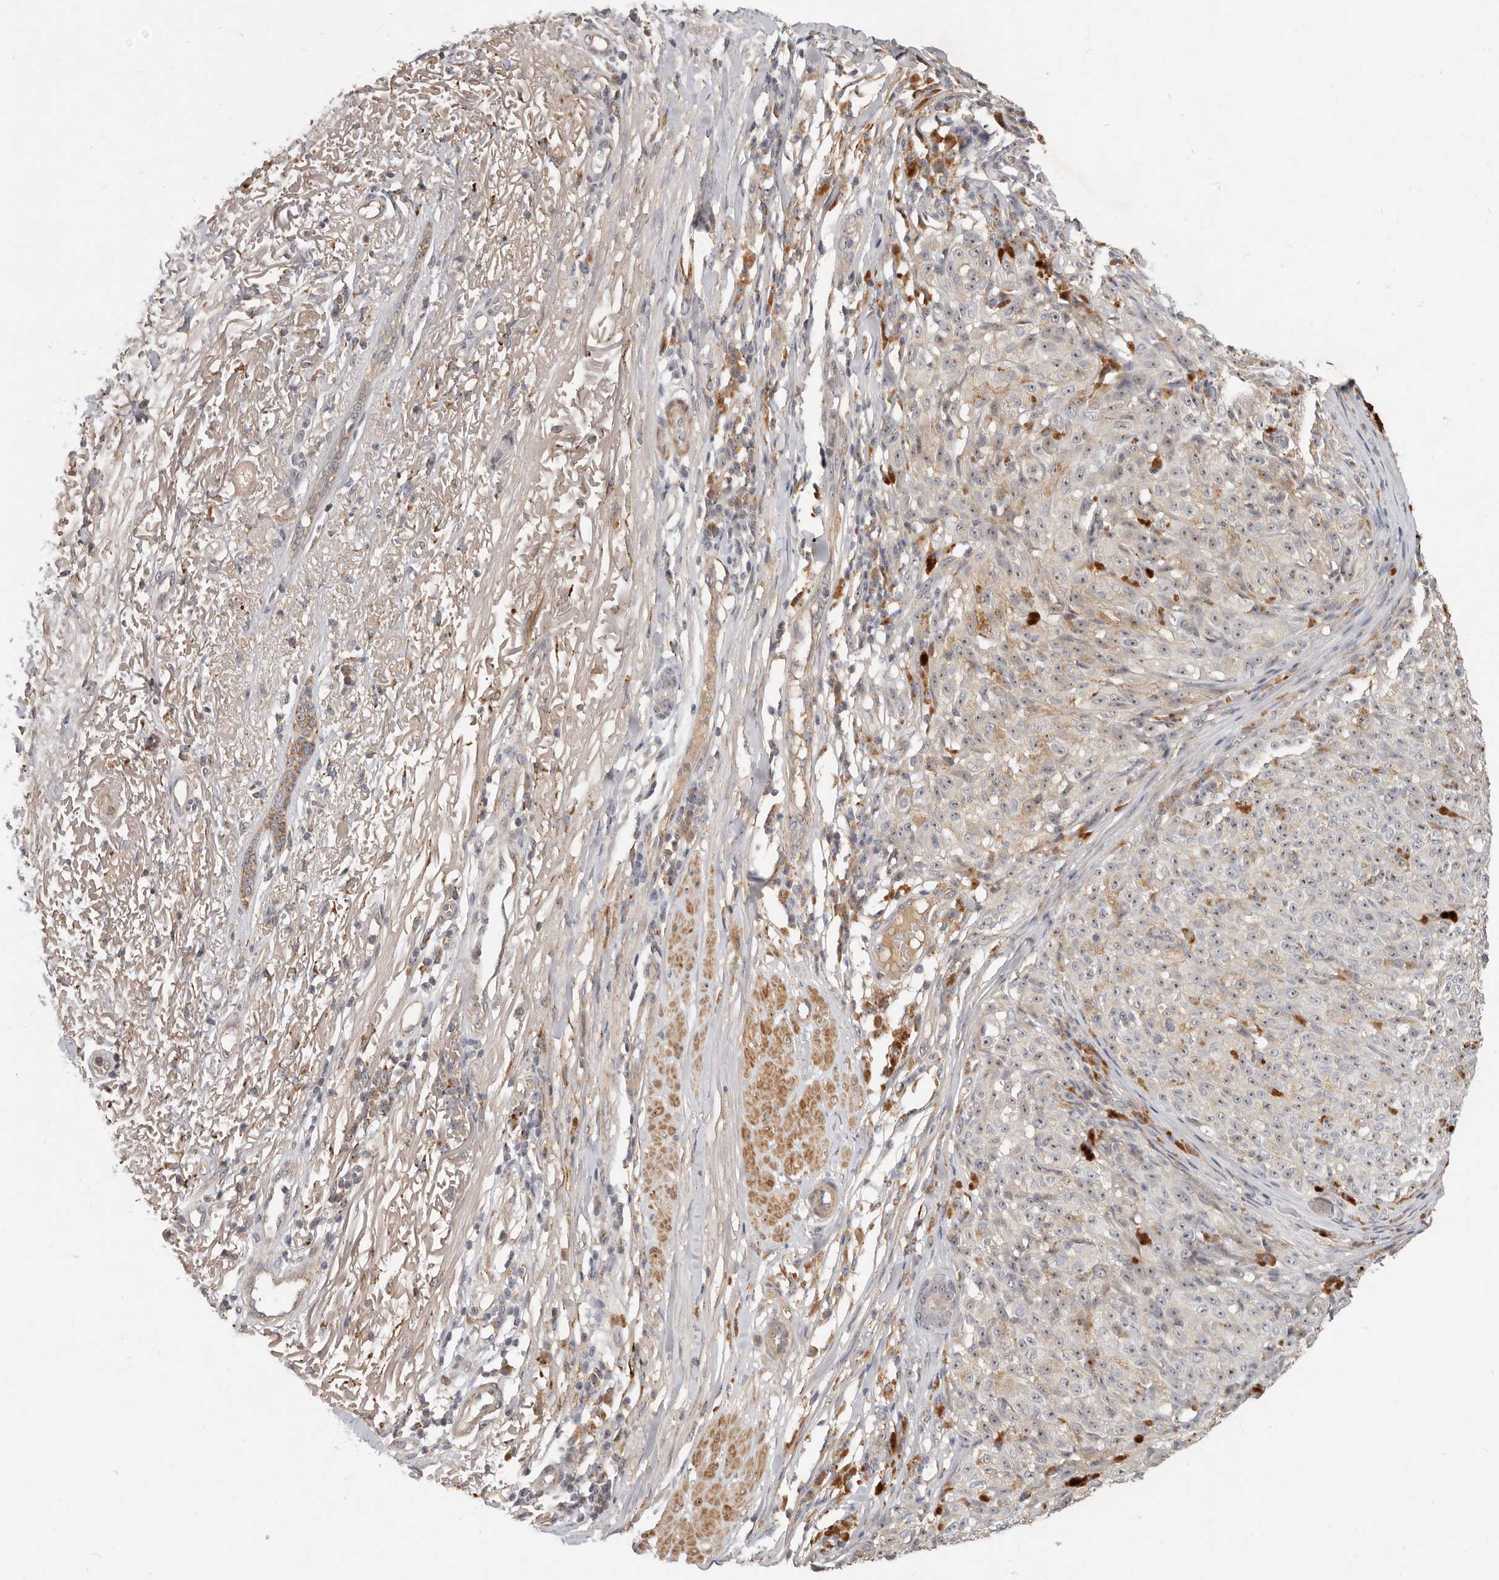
{"staining": {"intensity": "negative", "quantity": "none", "location": "none"}, "tissue": "melanoma", "cell_type": "Tumor cells", "image_type": "cancer", "snomed": [{"axis": "morphology", "description": "Malignant melanoma, NOS"}, {"axis": "topography", "description": "Skin"}], "caption": "An immunohistochemistry (IHC) image of malignant melanoma is shown. There is no staining in tumor cells of malignant melanoma.", "gene": "MICALL2", "patient": {"sex": "female", "age": 82}}